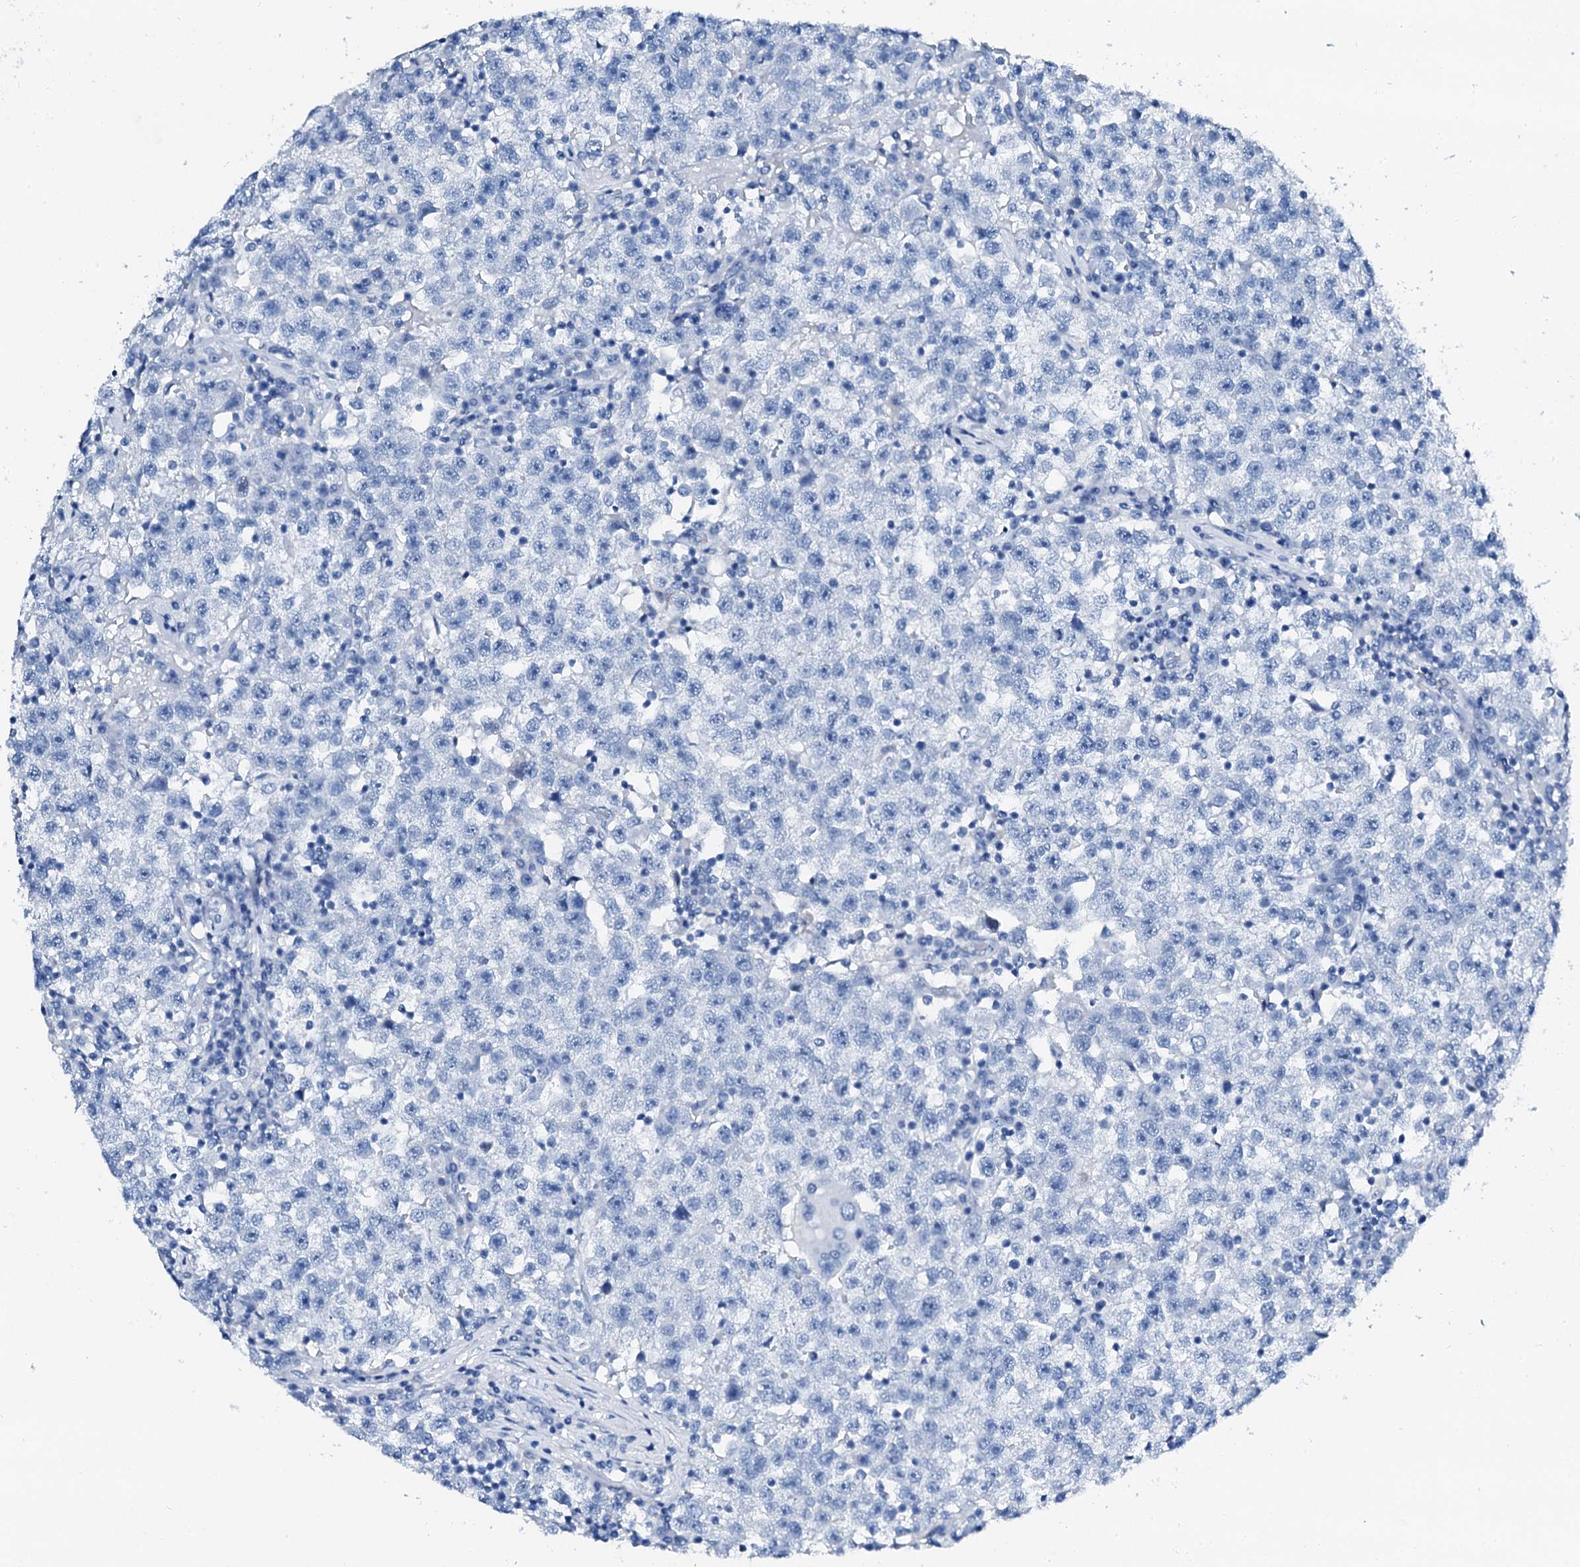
{"staining": {"intensity": "negative", "quantity": "none", "location": "none"}, "tissue": "testis cancer", "cell_type": "Tumor cells", "image_type": "cancer", "snomed": [{"axis": "morphology", "description": "Seminoma, NOS"}, {"axis": "topography", "description": "Testis"}], "caption": "A high-resolution photomicrograph shows immunohistochemistry staining of testis seminoma, which reveals no significant expression in tumor cells.", "gene": "PTH", "patient": {"sex": "male", "age": 22}}